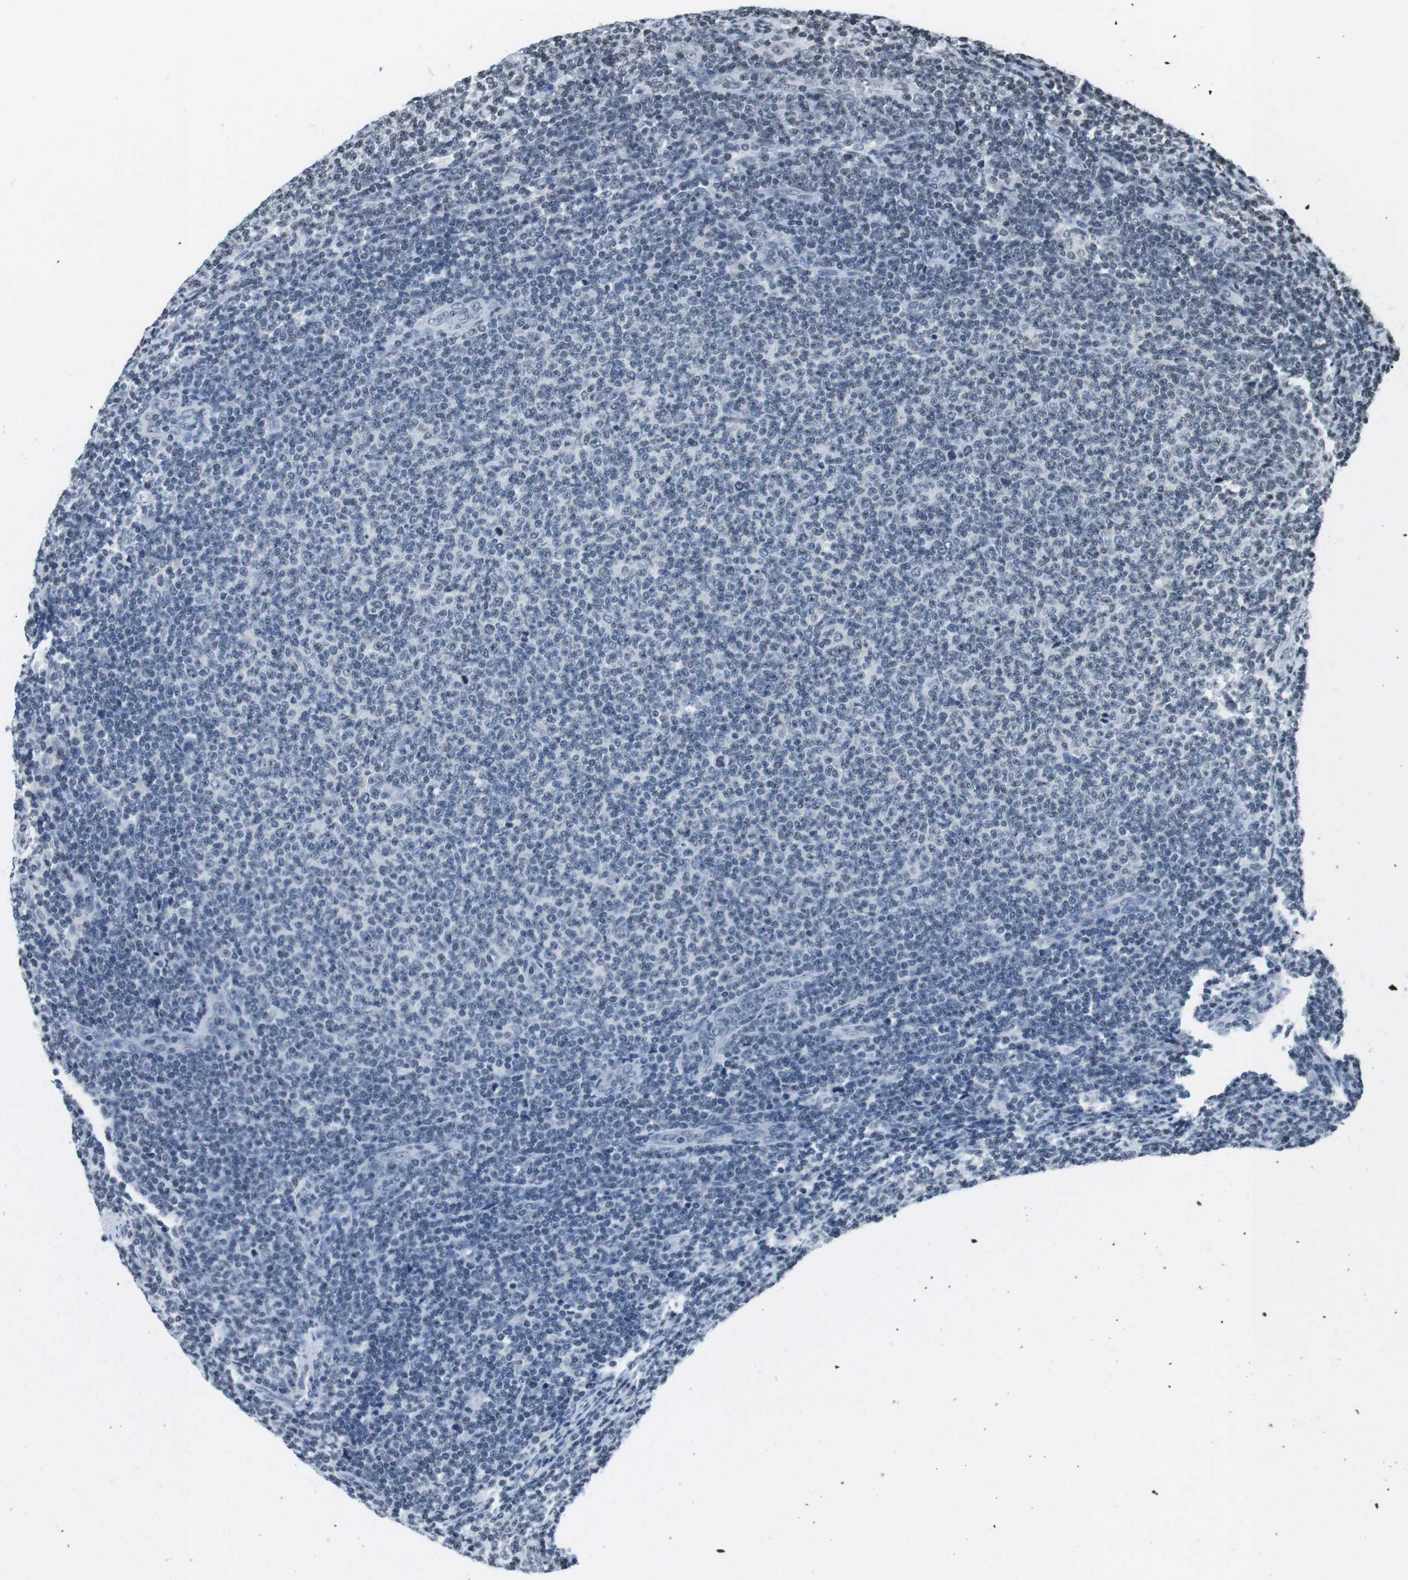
{"staining": {"intensity": "weak", "quantity": "<25%", "location": "nuclear"}, "tissue": "lymphoma", "cell_type": "Tumor cells", "image_type": "cancer", "snomed": [{"axis": "morphology", "description": "Malignant lymphoma, non-Hodgkin's type, Low grade"}, {"axis": "topography", "description": "Lymph node"}], "caption": "Tumor cells are negative for brown protein staining in low-grade malignant lymphoma, non-Hodgkin's type. Nuclei are stained in blue.", "gene": "E2F2", "patient": {"sex": "male", "age": 66}}